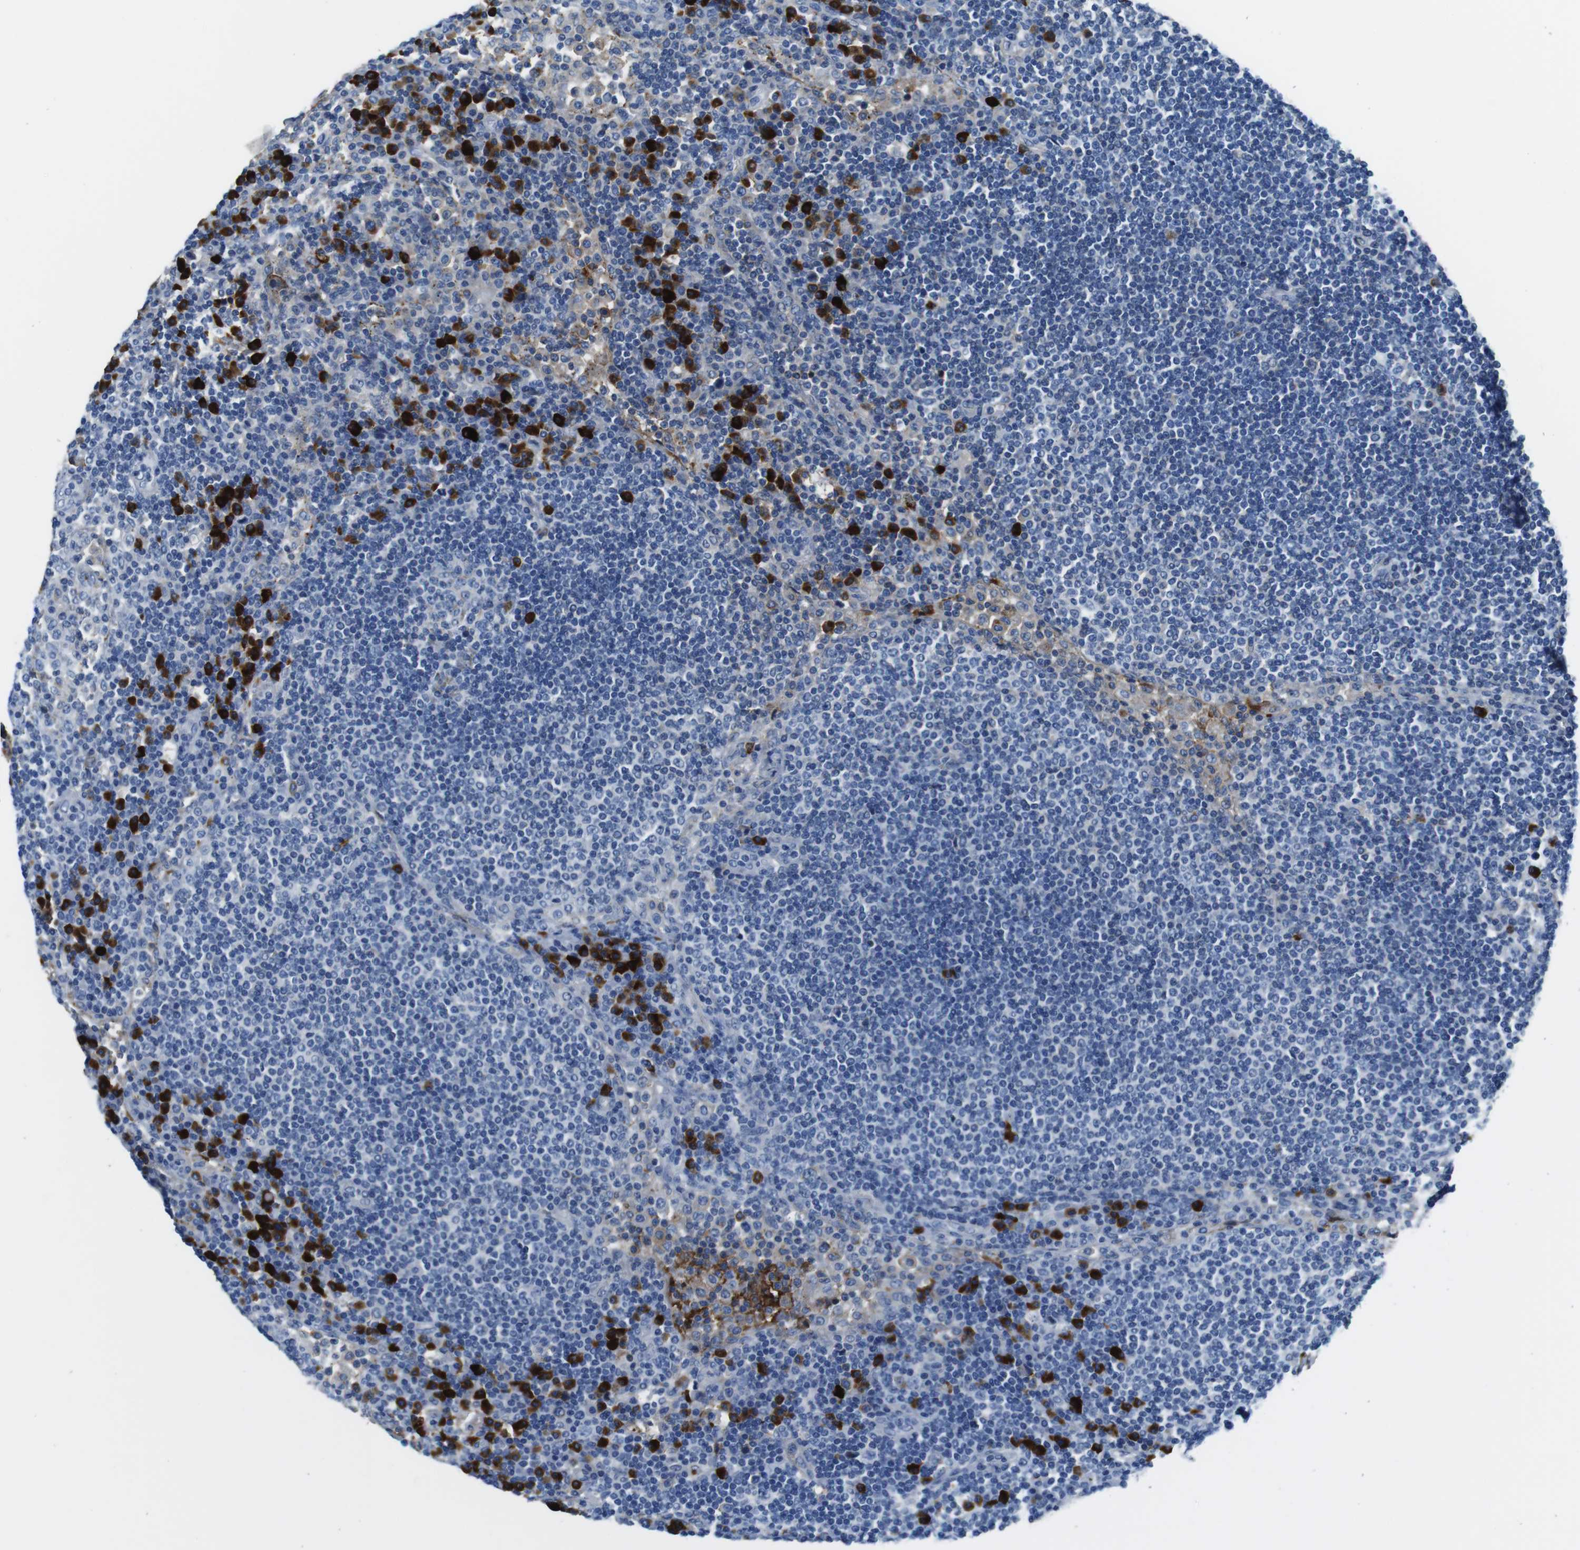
{"staining": {"intensity": "negative", "quantity": "none", "location": "none"}, "tissue": "lymph node", "cell_type": "Germinal center cells", "image_type": "normal", "snomed": [{"axis": "morphology", "description": "Normal tissue, NOS"}, {"axis": "topography", "description": "Lymph node"}], "caption": "An IHC micrograph of unremarkable lymph node is shown. There is no staining in germinal center cells of lymph node. (Stains: DAB IHC with hematoxylin counter stain, Microscopy: brightfield microscopy at high magnification).", "gene": "IGKC", "patient": {"sex": "female", "age": 53}}